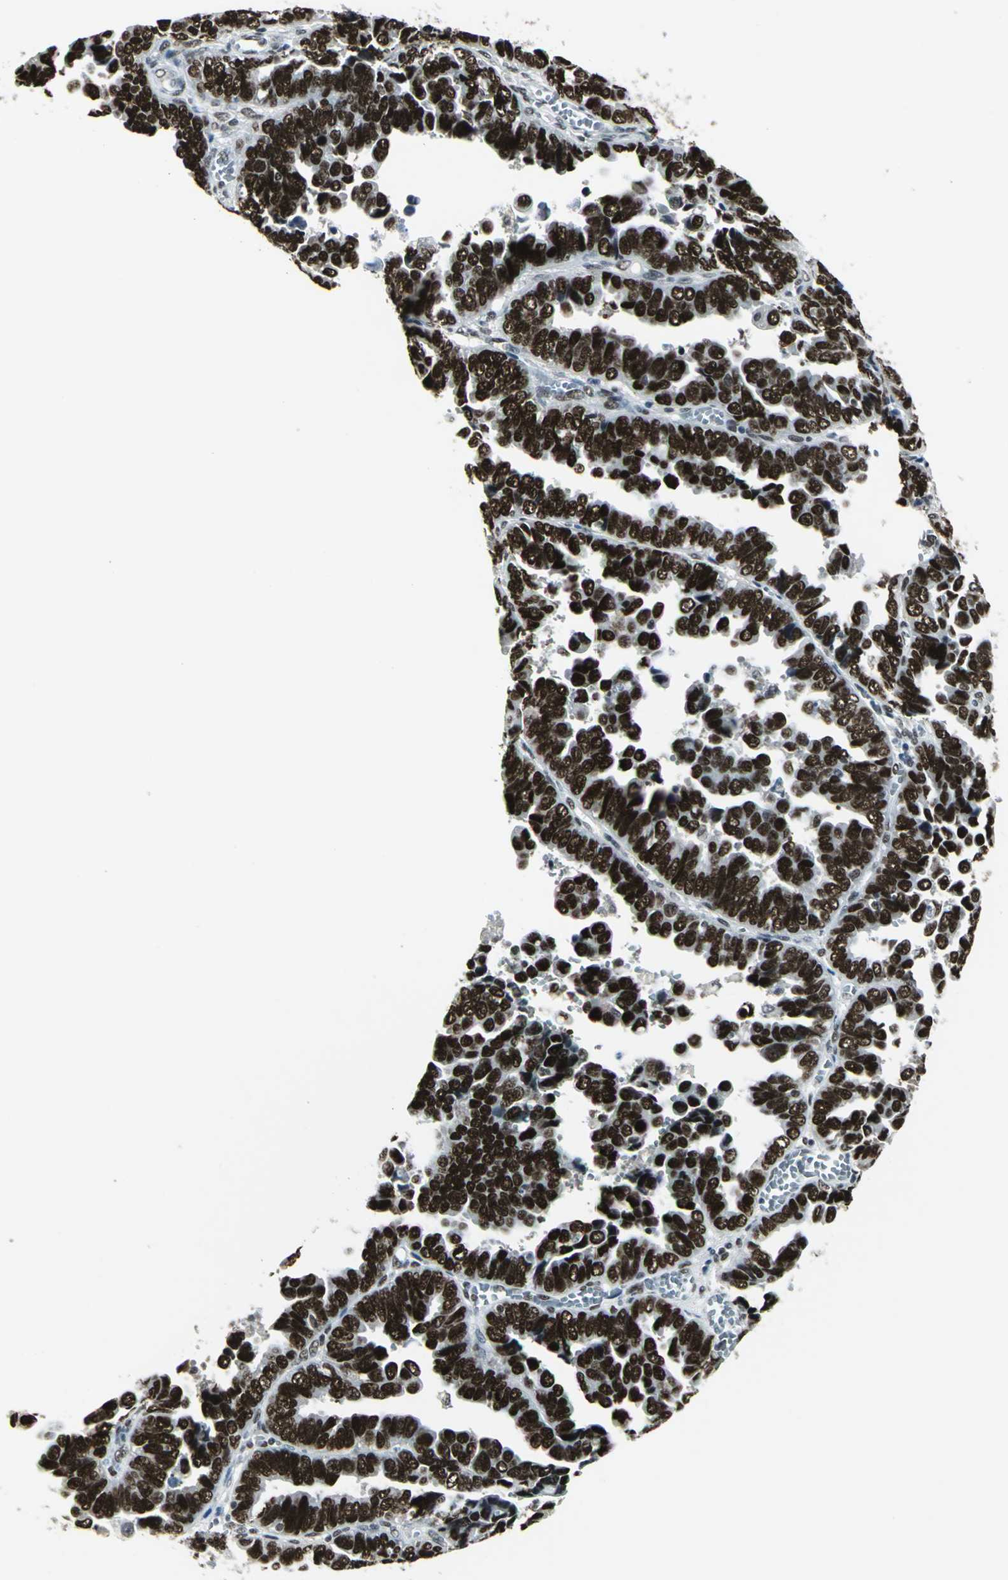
{"staining": {"intensity": "strong", "quantity": ">75%", "location": "nuclear"}, "tissue": "endometrial cancer", "cell_type": "Tumor cells", "image_type": "cancer", "snomed": [{"axis": "morphology", "description": "Adenocarcinoma, NOS"}, {"axis": "topography", "description": "Endometrium"}], "caption": "Human endometrial cancer stained with a brown dye demonstrates strong nuclear positive staining in approximately >75% of tumor cells.", "gene": "ADNP", "patient": {"sex": "female", "age": 75}}